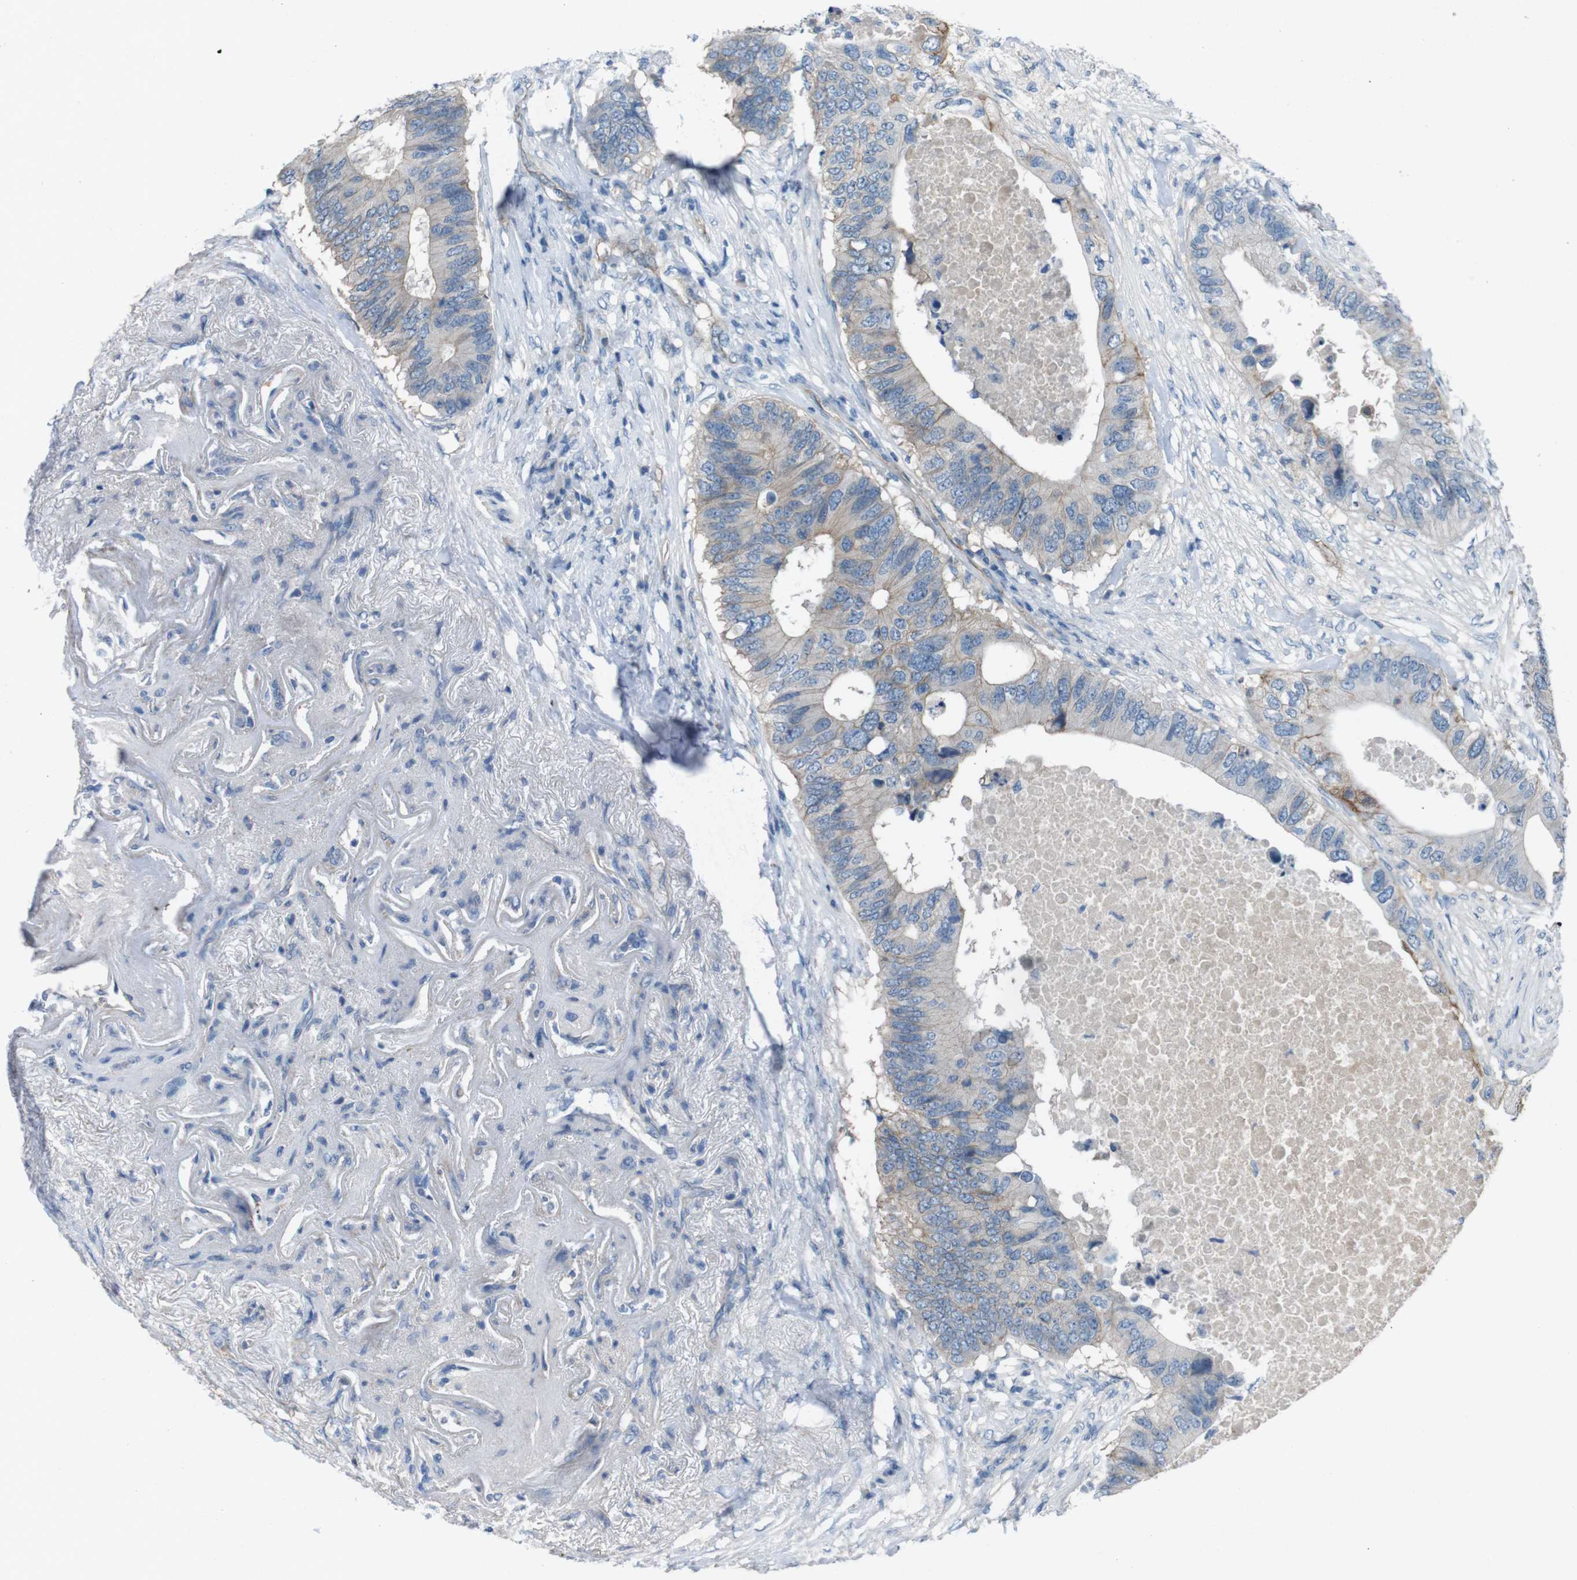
{"staining": {"intensity": "negative", "quantity": "none", "location": "none"}, "tissue": "colorectal cancer", "cell_type": "Tumor cells", "image_type": "cancer", "snomed": [{"axis": "morphology", "description": "Adenocarcinoma, NOS"}, {"axis": "topography", "description": "Colon"}], "caption": "Immunohistochemistry image of neoplastic tissue: human colorectal adenocarcinoma stained with DAB (3,3'-diaminobenzidine) displays no significant protein positivity in tumor cells.", "gene": "PVR", "patient": {"sex": "male", "age": 71}}